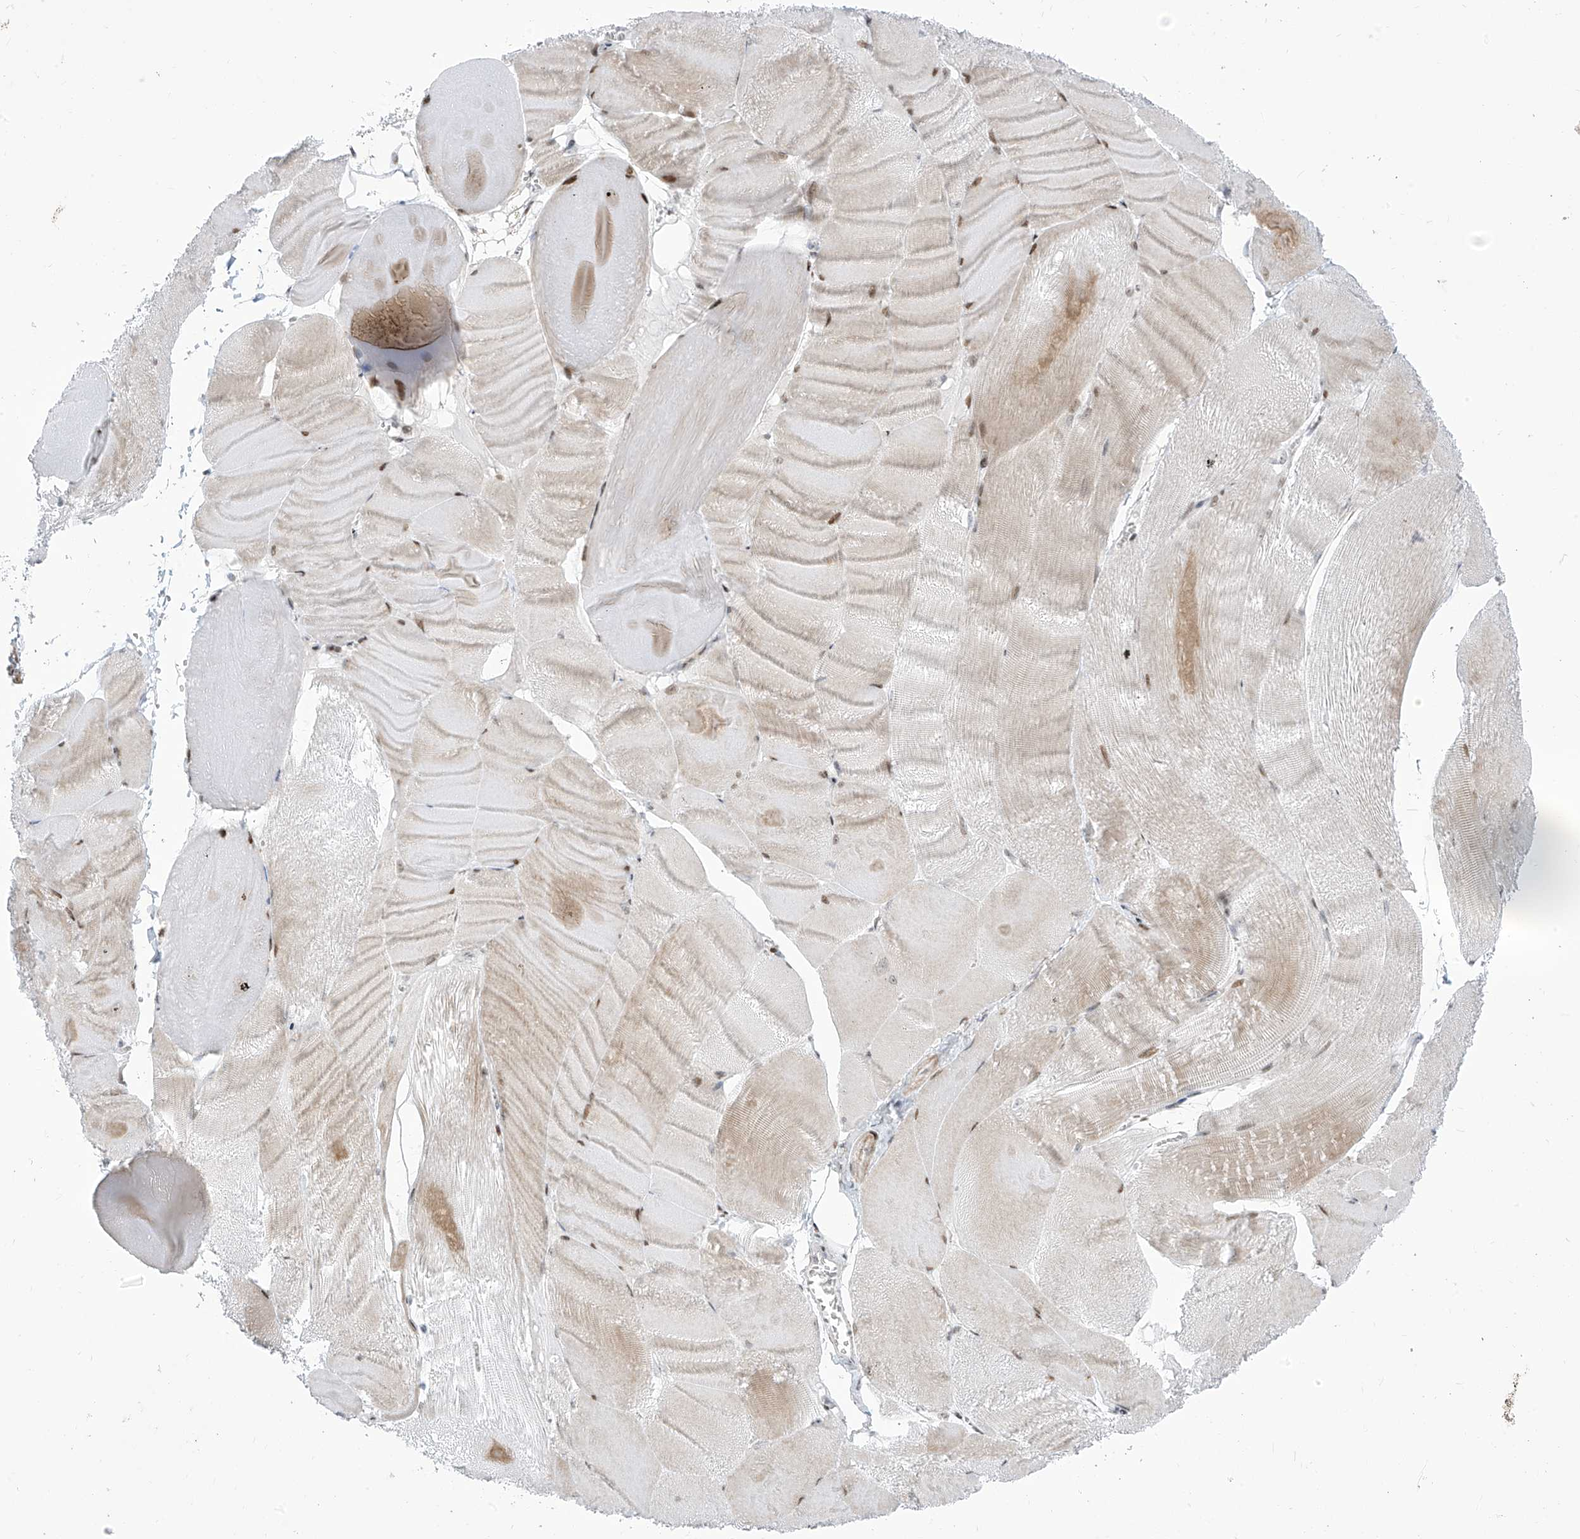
{"staining": {"intensity": "weak", "quantity": "25%-75%", "location": "cytoplasmic/membranous,nuclear"}, "tissue": "skeletal muscle", "cell_type": "Myocytes", "image_type": "normal", "snomed": [{"axis": "morphology", "description": "Normal tissue, NOS"}, {"axis": "morphology", "description": "Basal cell carcinoma"}, {"axis": "topography", "description": "Skeletal muscle"}], "caption": "Immunohistochemical staining of normal human skeletal muscle shows 25%-75% levels of weak cytoplasmic/membranous,nuclear protein expression in approximately 25%-75% of myocytes. Using DAB (brown) and hematoxylin (blue) stains, captured at high magnification using brightfield microscopy.", "gene": "LIN9", "patient": {"sex": "female", "age": 64}}